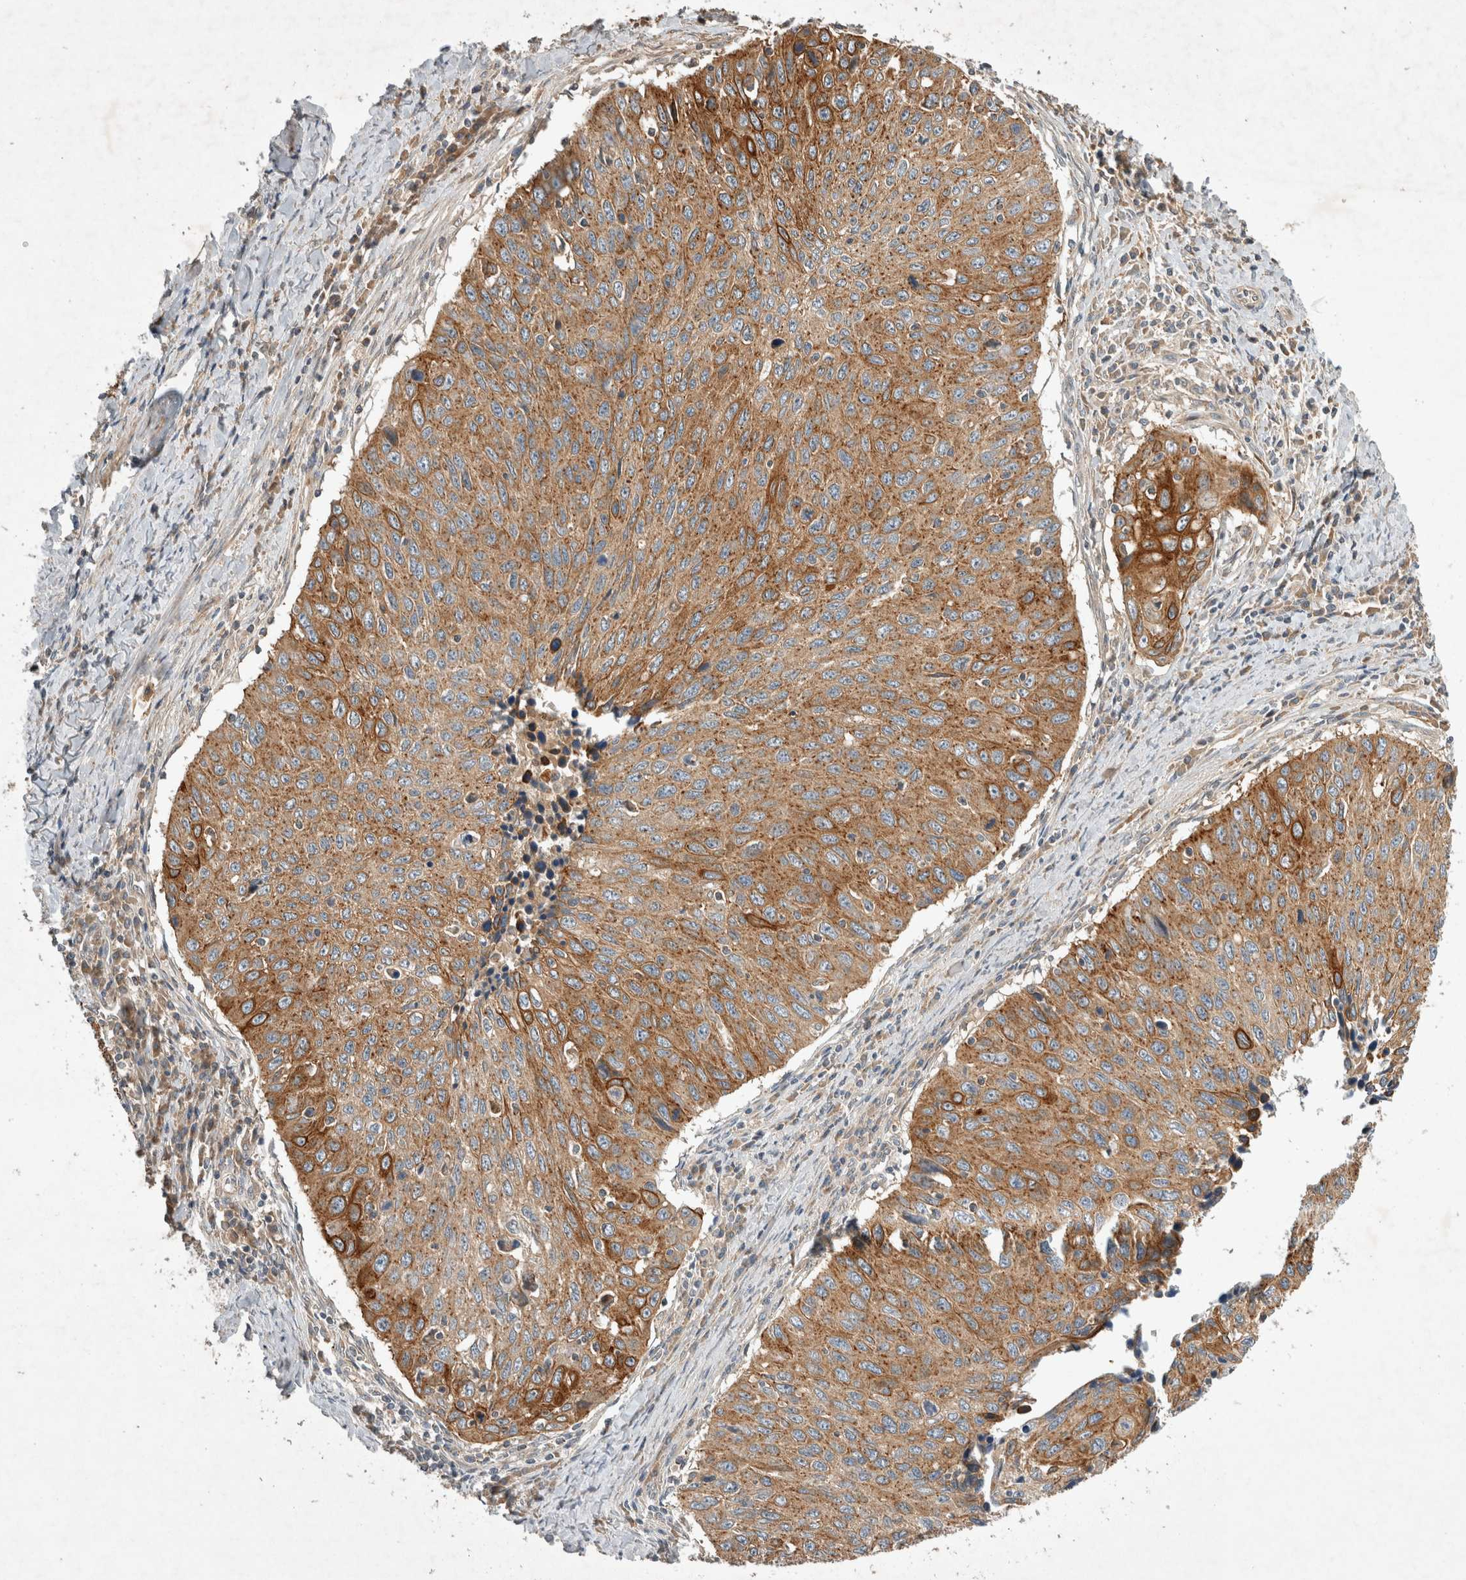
{"staining": {"intensity": "moderate", "quantity": ">75%", "location": "cytoplasmic/membranous"}, "tissue": "cervical cancer", "cell_type": "Tumor cells", "image_type": "cancer", "snomed": [{"axis": "morphology", "description": "Squamous cell carcinoma, NOS"}, {"axis": "topography", "description": "Cervix"}], "caption": "Immunohistochemistry (IHC) image of neoplastic tissue: human cervical cancer (squamous cell carcinoma) stained using IHC displays medium levels of moderate protein expression localized specifically in the cytoplasmic/membranous of tumor cells, appearing as a cytoplasmic/membranous brown color.", "gene": "ARMC9", "patient": {"sex": "female", "age": 53}}